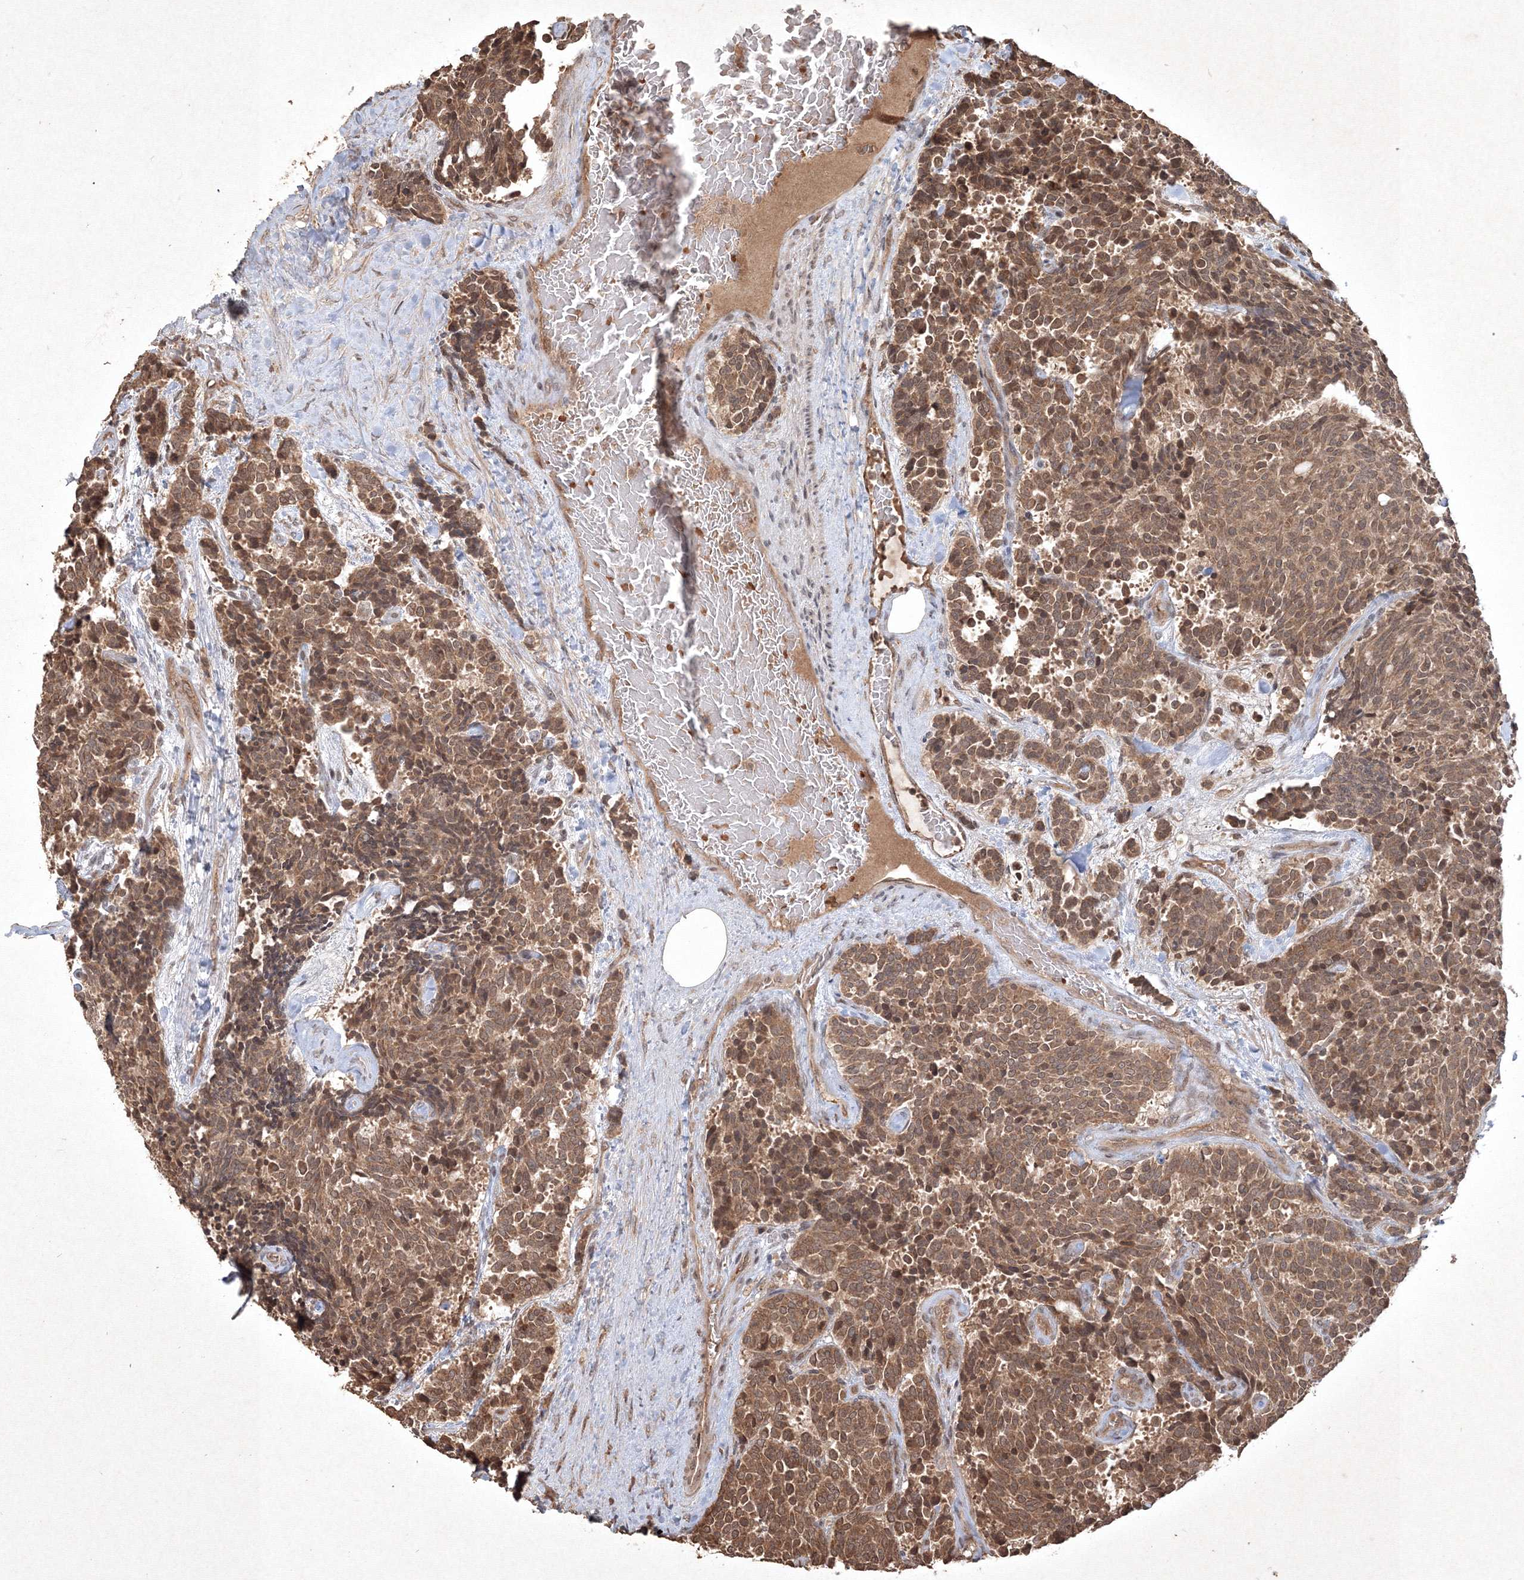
{"staining": {"intensity": "moderate", "quantity": ">75%", "location": "cytoplasmic/membranous,nuclear"}, "tissue": "carcinoid", "cell_type": "Tumor cells", "image_type": "cancer", "snomed": [{"axis": "morphology", "description": "Carcinoid, malignant, NOS"}, {"axis": "topography", "description": "Pancreas"}], "caption": "Carcinoid stained with a brown dye exhibits moderate cytoplasmic/membranous and nuclear positive staining in about >75% of tumor cells.", "gene": "PELI3", "patient": {"sex": "female", "age": 54}}